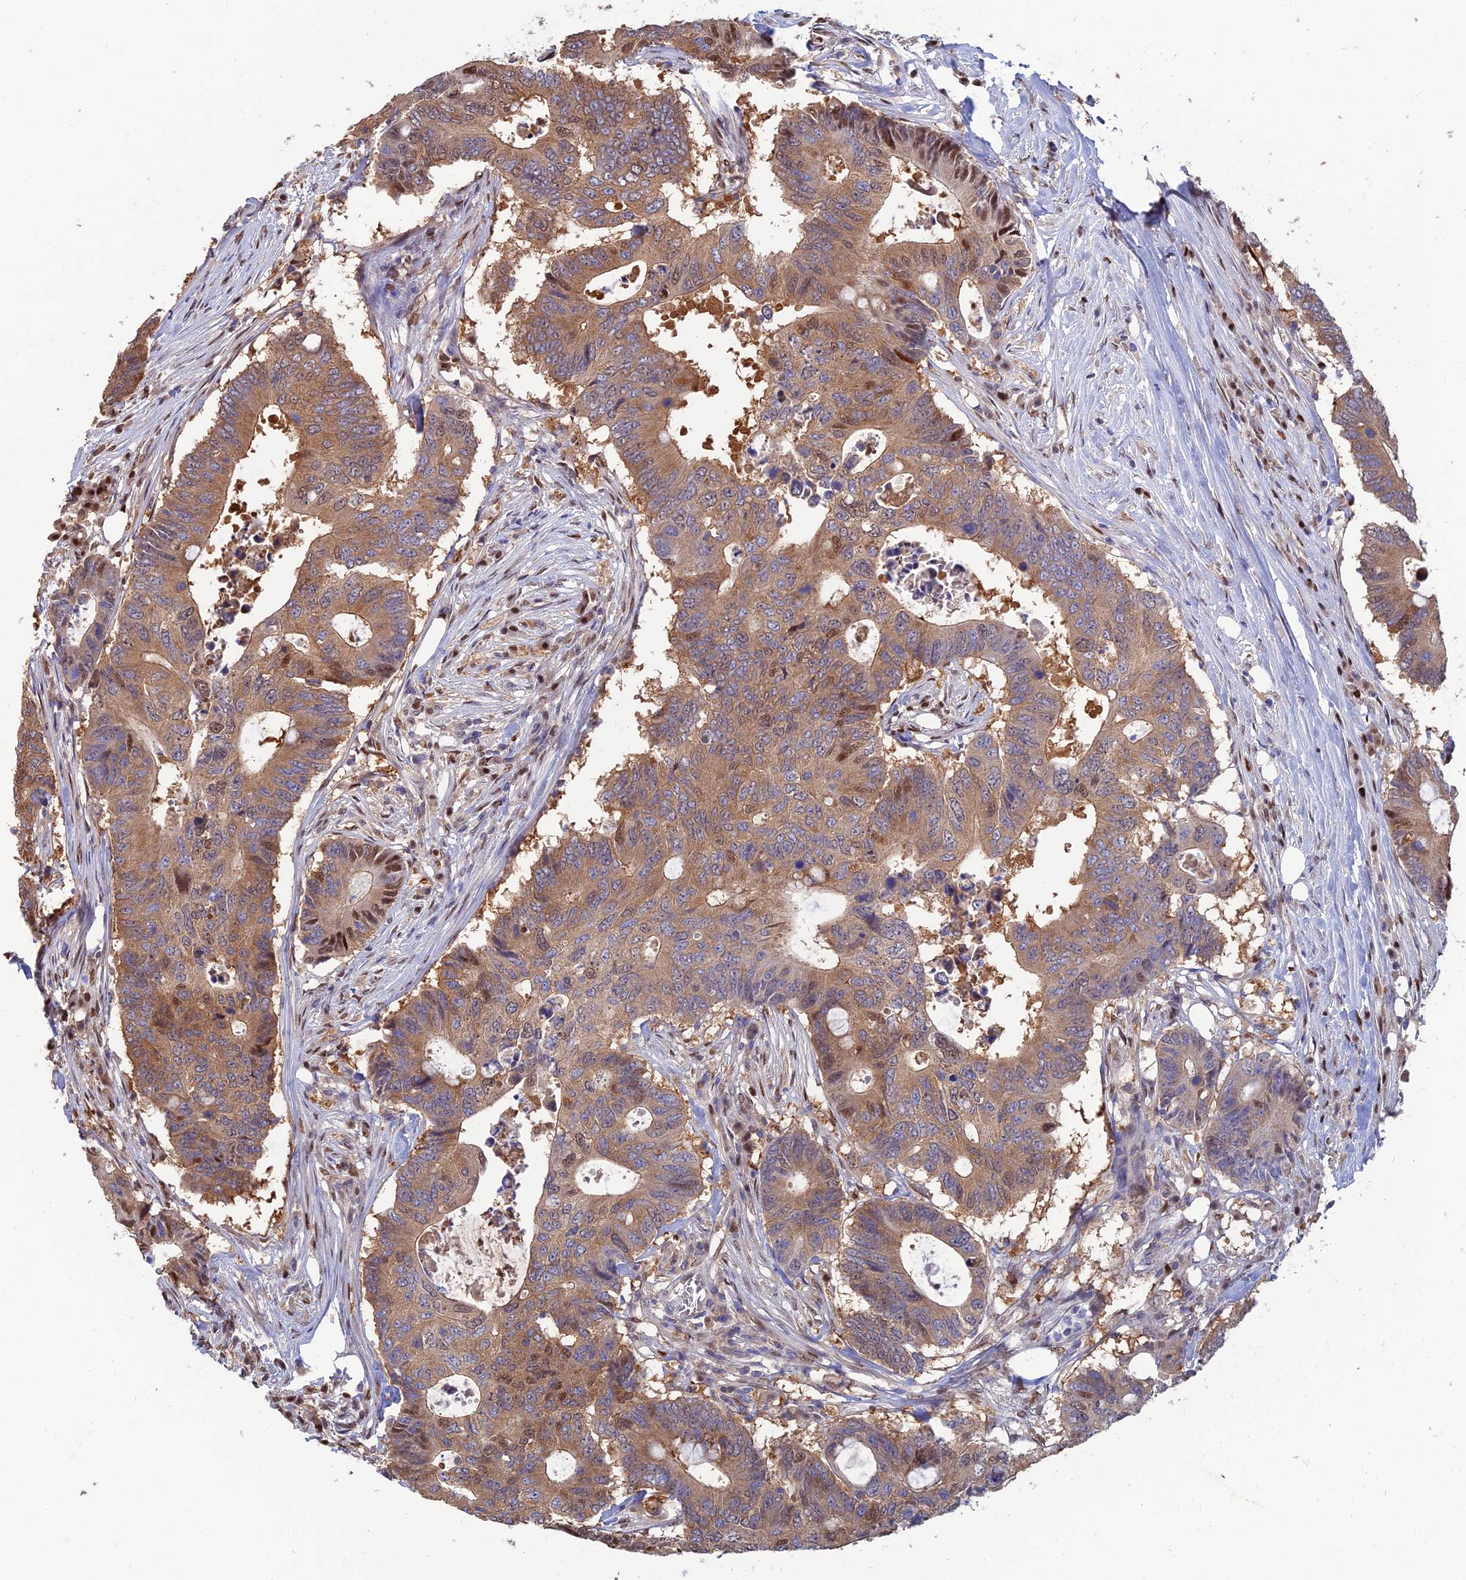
{"staining": {"intensity": "moderate", "quantity": ">75%", "location": "cytoplasmic/membranous,nuclear"}, "tissue": "colorectal cancer", "cell_type": "Tumor cells", "image_type": "cancer", "snomed": [{"axis": "morphology", "description": "Adenocarcinoma, NOS"}, {"axis": "topography", "description": "Colon"}], "caption": "Colorectal cancer (adenocarcinoma) tissue displays moderate cytoplasmic/membranous and nuclear expression in about >75% of tumor cells (Stains: DAB (3,3'-diaminobenzidine) in brown, nuclei in blue, Microscopy: brightfield microscopy at high magnification).", "gene": "DNPEP", "patient": {"sex": "male", "age": 71}}